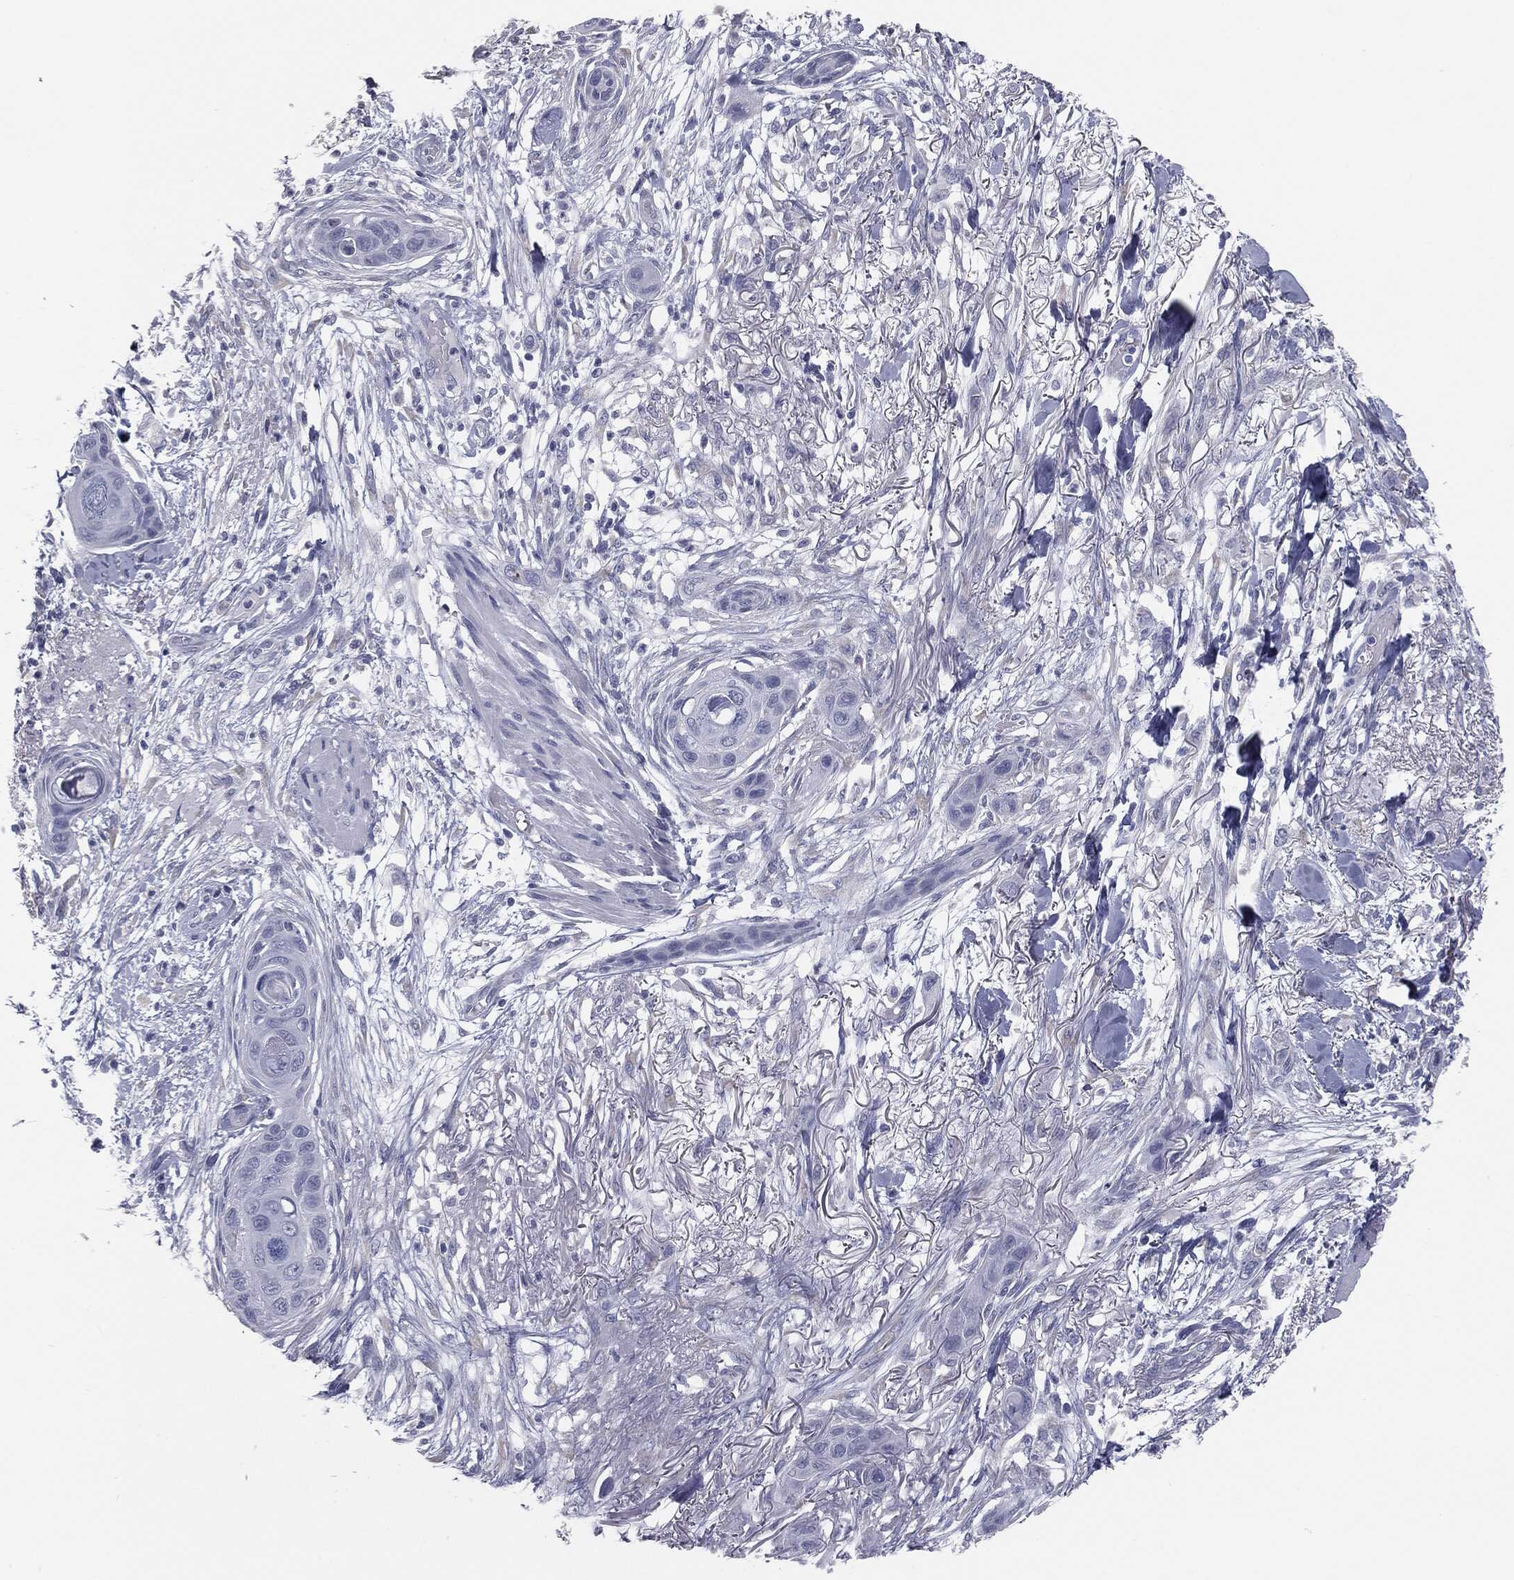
{"staining": {"intensity": "negative", "quantity": "none", "location": "none"}, "tissue": "skin cancer", "cell_type": "Tumor cells", "image_type": "cancer", "snomed": [{"axis": "morphology", "description": "Squamous cell carcinoma, NOS"}, {"axis": "topography", "description": "Skin"}], "caption": "A micrograph of skin cancer (squamous cell carcinoma) stained for a protein displays no brown staining in tumor cells. (DAB (3,3'-diaminobenzidine) immunohistochemistry visualized using brightfield microscopy, high magnification).", "gene": "MUC5AC", "patient": {"sex": "male", "age": 79}}